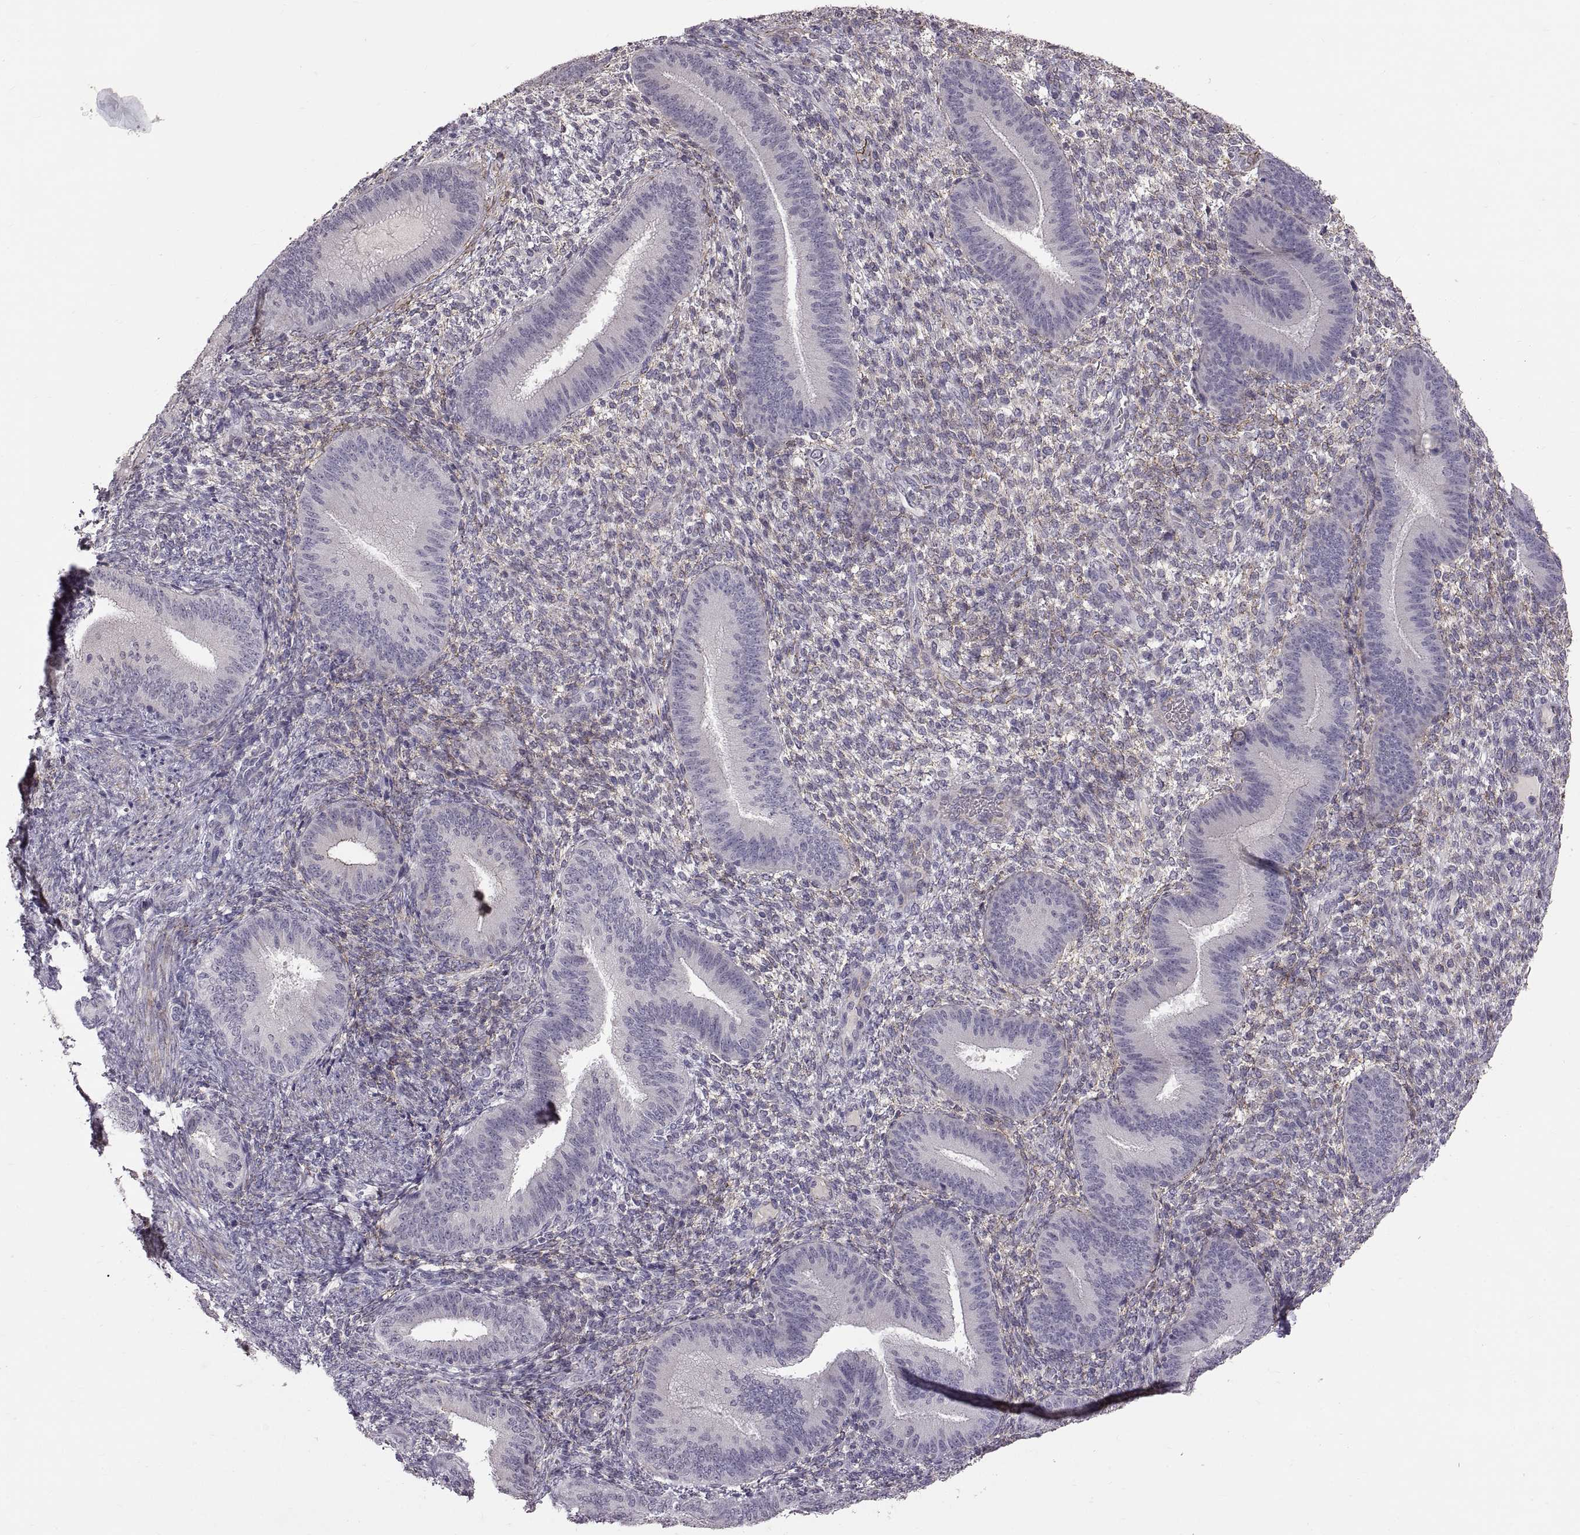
{"staining": {"intensity": "moderate", "quantity": "25%-75%", "location": "cytoplasmic/membranous"}, "tissue": "endometrium", "cell_type": "Cells in endometrial stroma", "image_type": "normal", "snomed": [{"axis": "morphology", "description": "Normal tissue, NOS"}, {"axis": "topography", "description": "Endometrium"}], "caption": "A histopathology image of human endometrium stained for a protein exhibits moderate cytoplasmic/membranous brown staining in cells in endometrial stroma.", "gene": "CDH2", "patient": {"sex": "female", "age": 39}}